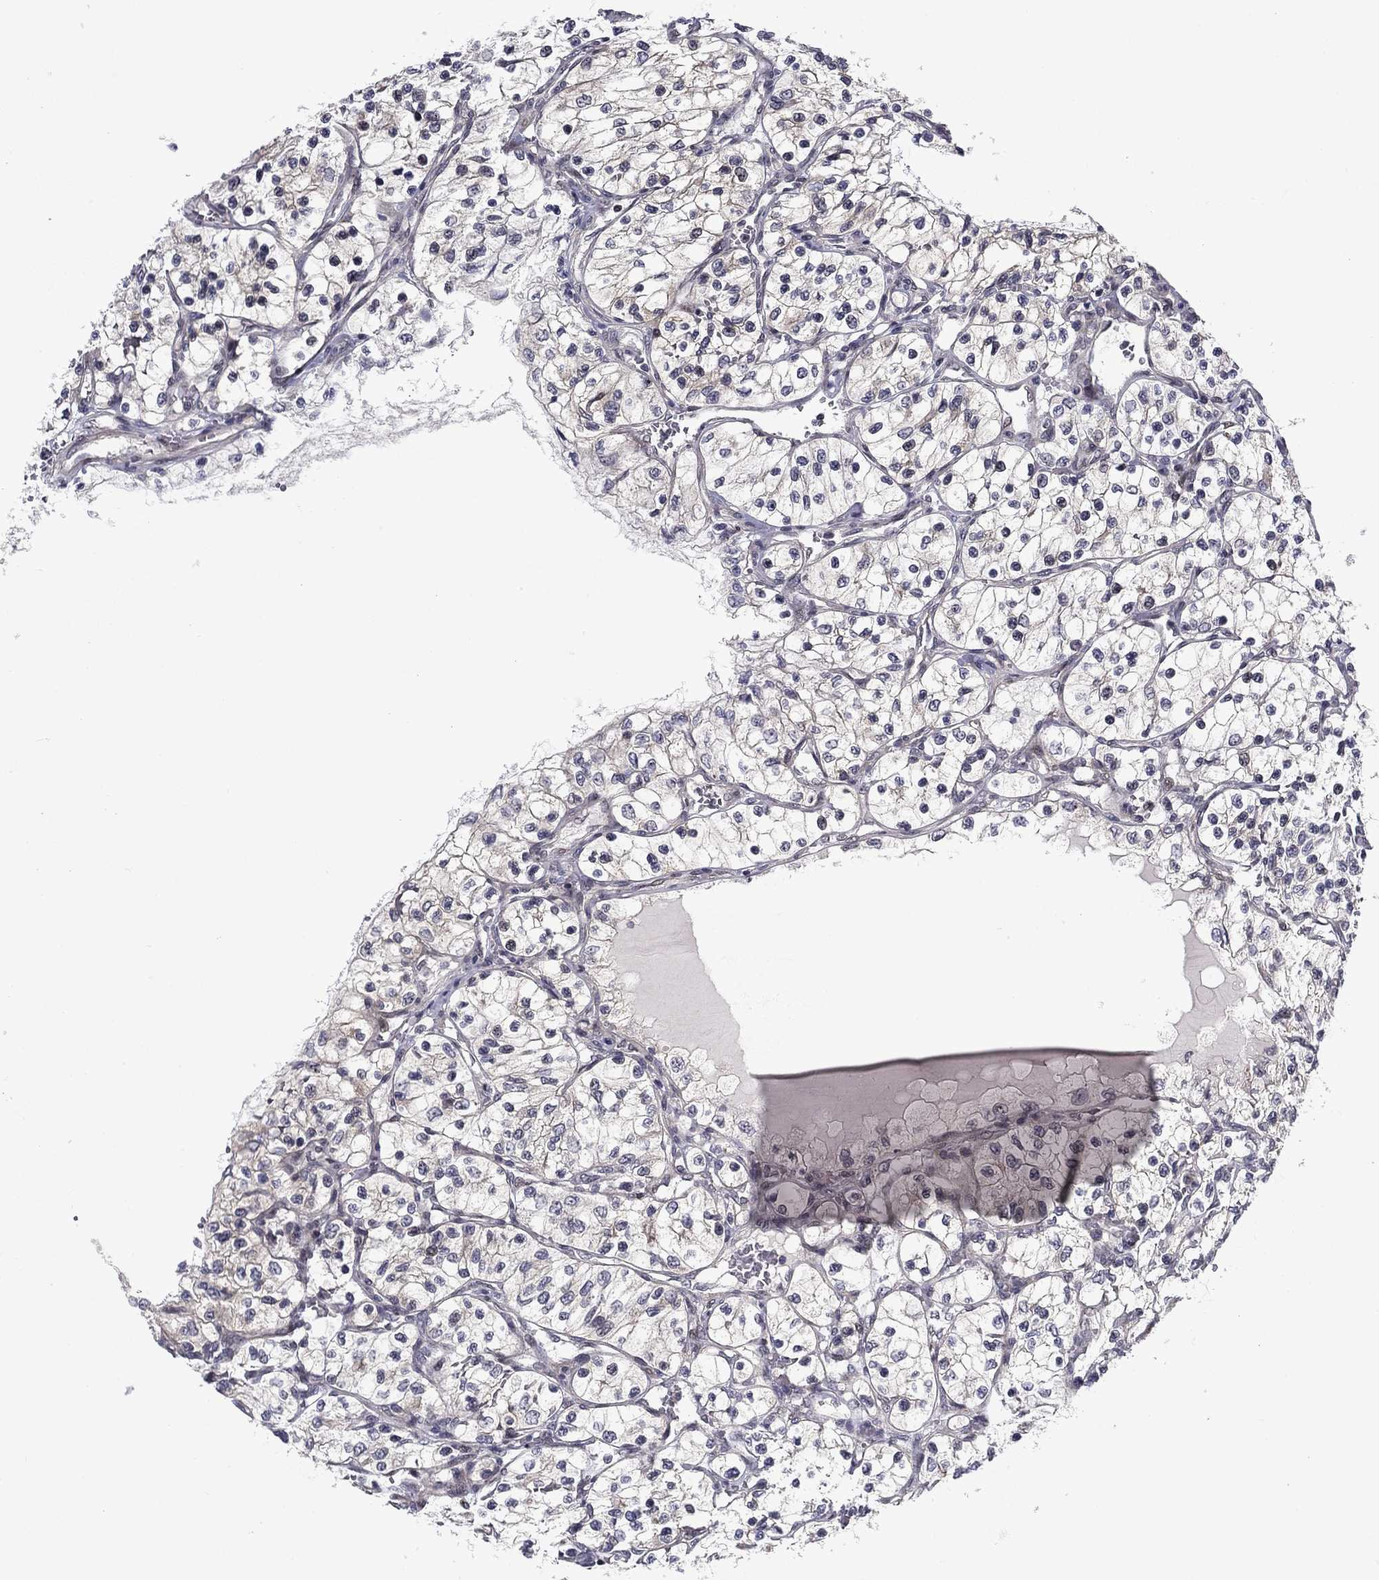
{"staining": {"intensity": "negative", "quantity": "none", "location": "none"}, "tissue": "renal cancer", "cell_type": "Tumor cells", "image_type": "cancer", "snomed": [{"axis": "morphology", "description": "Adenocarcinoma, NOS"}, {"axis": "topography", "description": "Kidney"}], "caption": "DAB immunohistochemical staining of renal adenocarcinoma shows no significant staining in tumor cells.", "gene": "B3GAT1", "patient": {"sex": "female", "age": 69}}